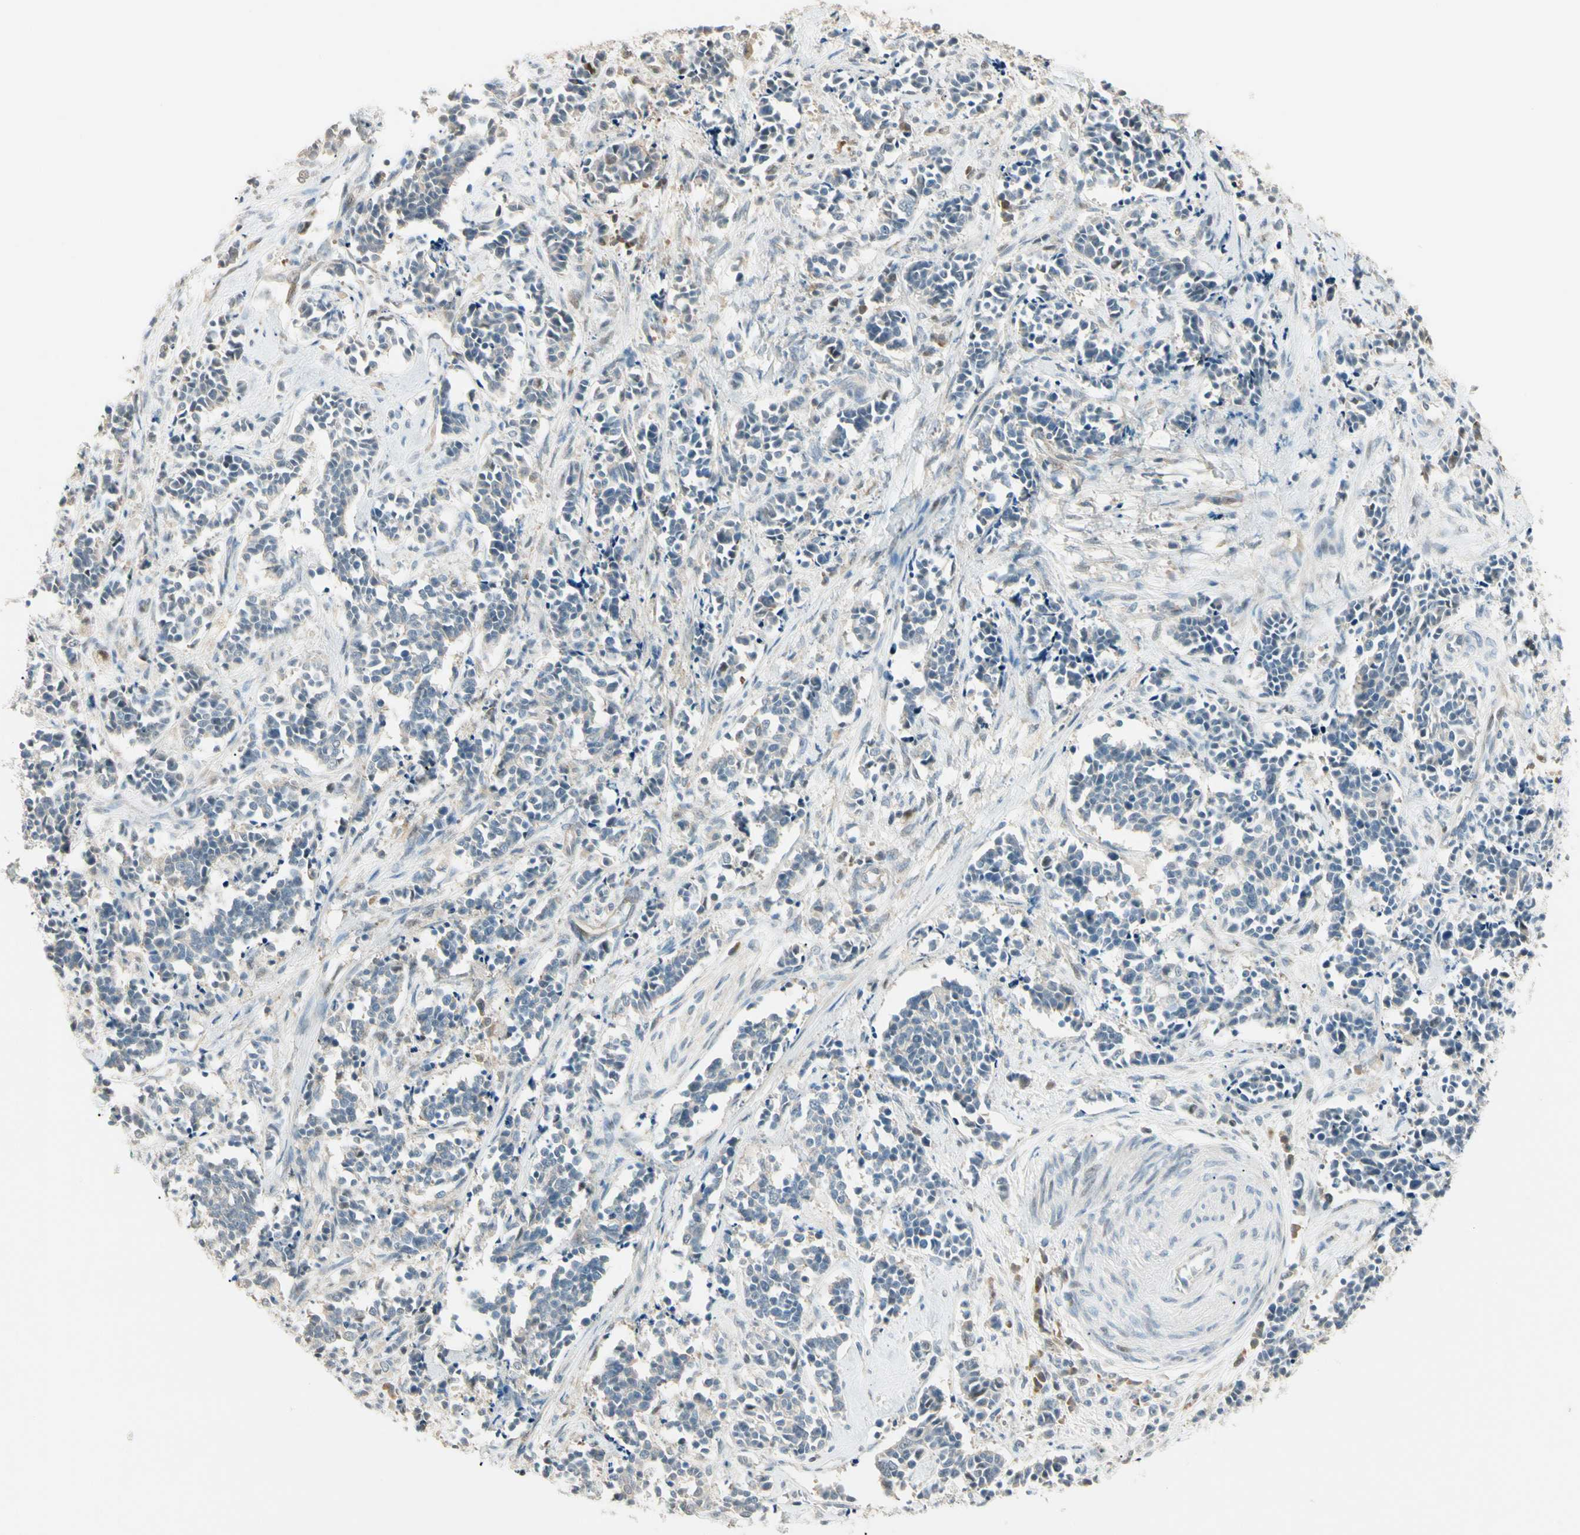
{"staining": {"intensity": "weak", "quantity": "<25%", "location": "cytoplasmic/membranous"}, "tissue": "cervical cancer", "cell_type": "Tumor cells", "image_type": "cancer", "snomed": [{"axis": "morphology", "description": "Squamous cell carcinoma, NOS"}, {"axis": "topography", "description": "Cervix"}], "caption": "This photomicrograph is of cervical cancer stained with immunohistochemistry to label a protein in brown with the nuclei are counter-stained blue. There is no staining in tumor cells.", "gene": "P3H2", "patient": {"sex": "female", "age": 35}}